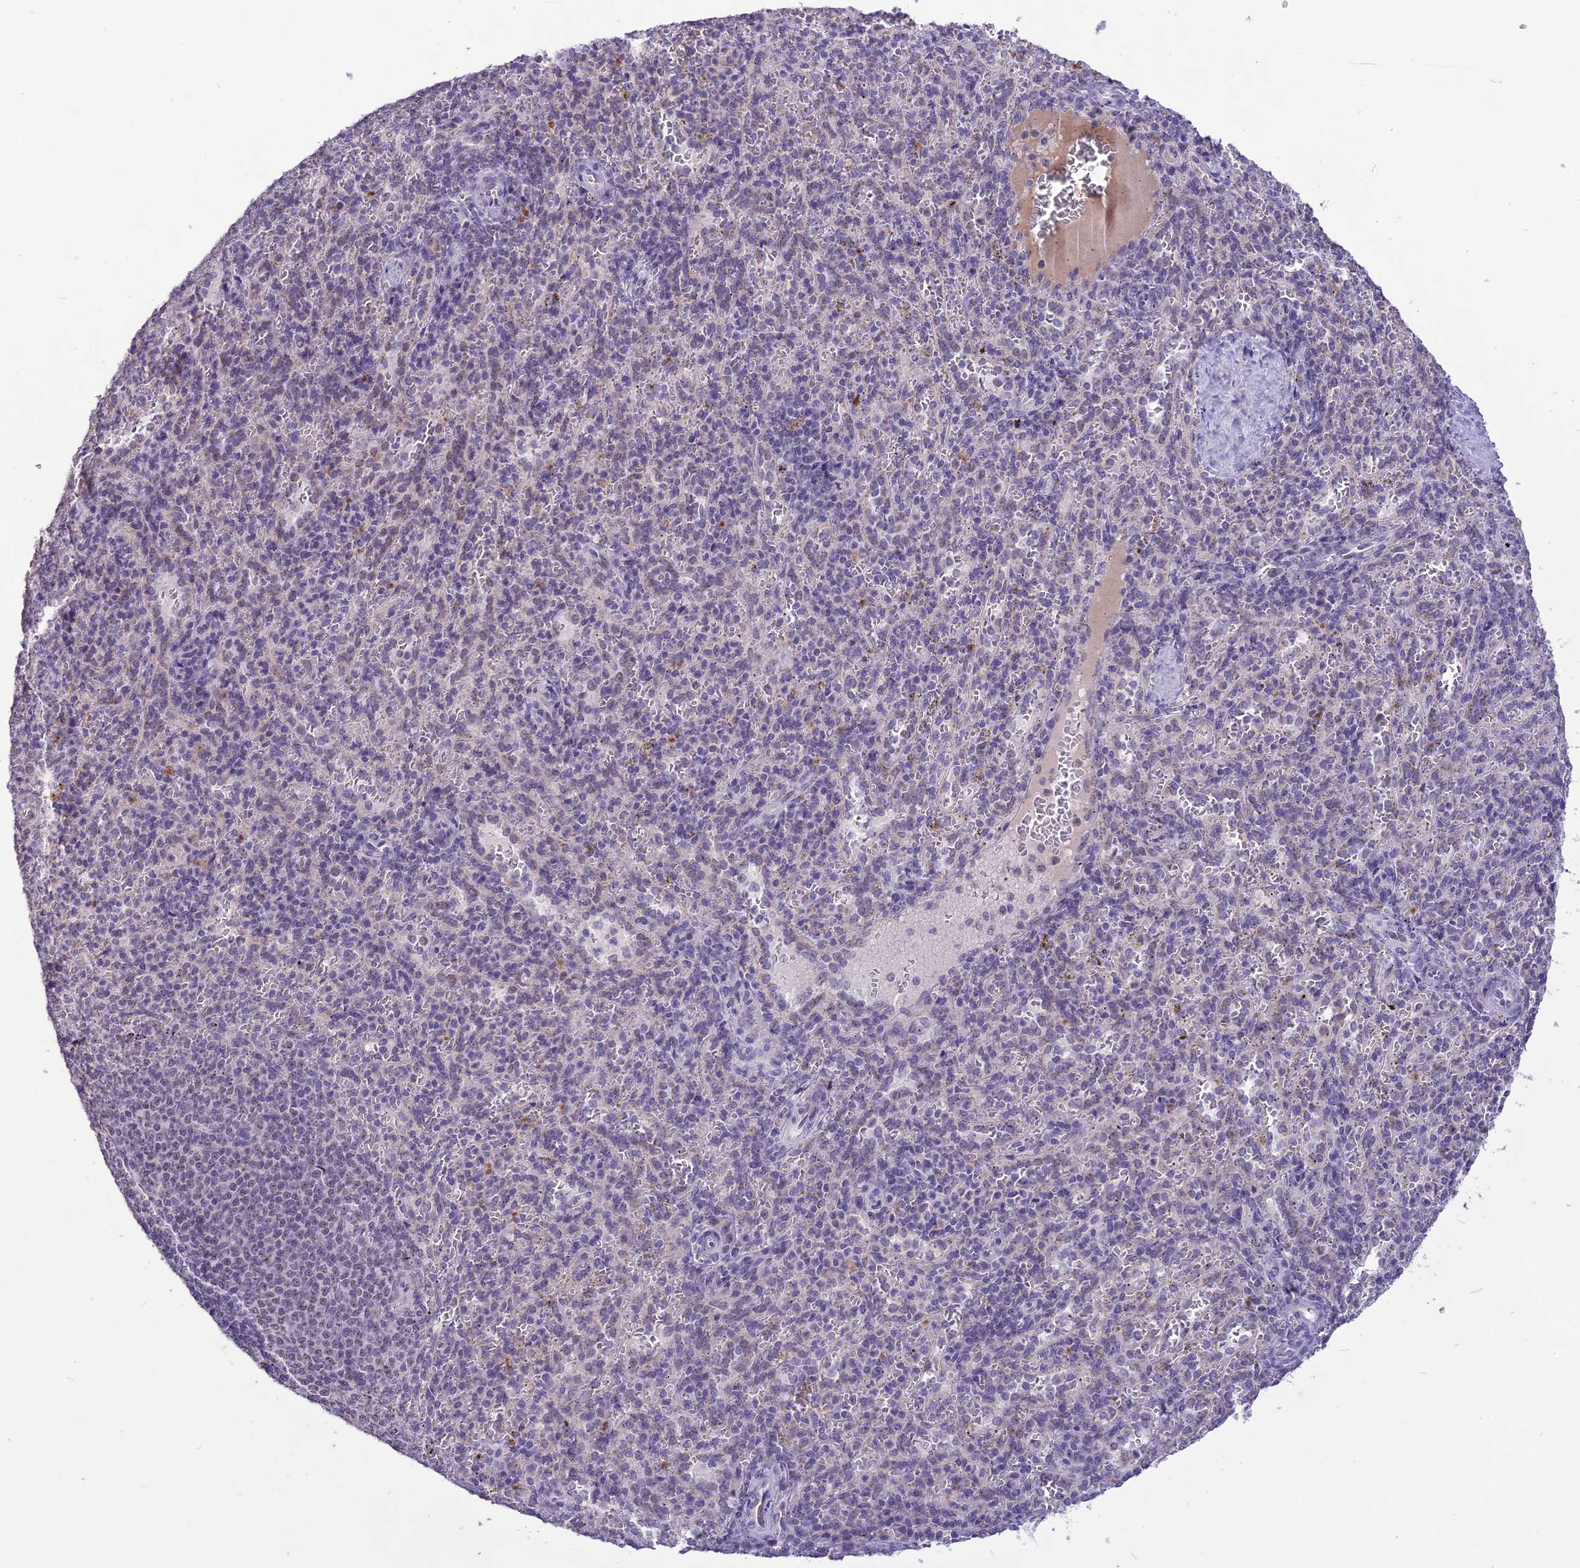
{"staining": {"intensity": "negative", "quantity": "none", "location": "none"}, "tissue": "spleen", "cell_type": "Cells in red pulp", "image_type": "normal", "snomed": [{"axis": "morphology", "description": "Normal tissue, NOS"}, {"axis": "topography", "description": "Spleen"}], "caption": "The micrograph demonstrates no staining of cells in red pulp in unremarkable spleen.", "gene": "CMSS1", "patient": {"sex": "female", "age": 21}}